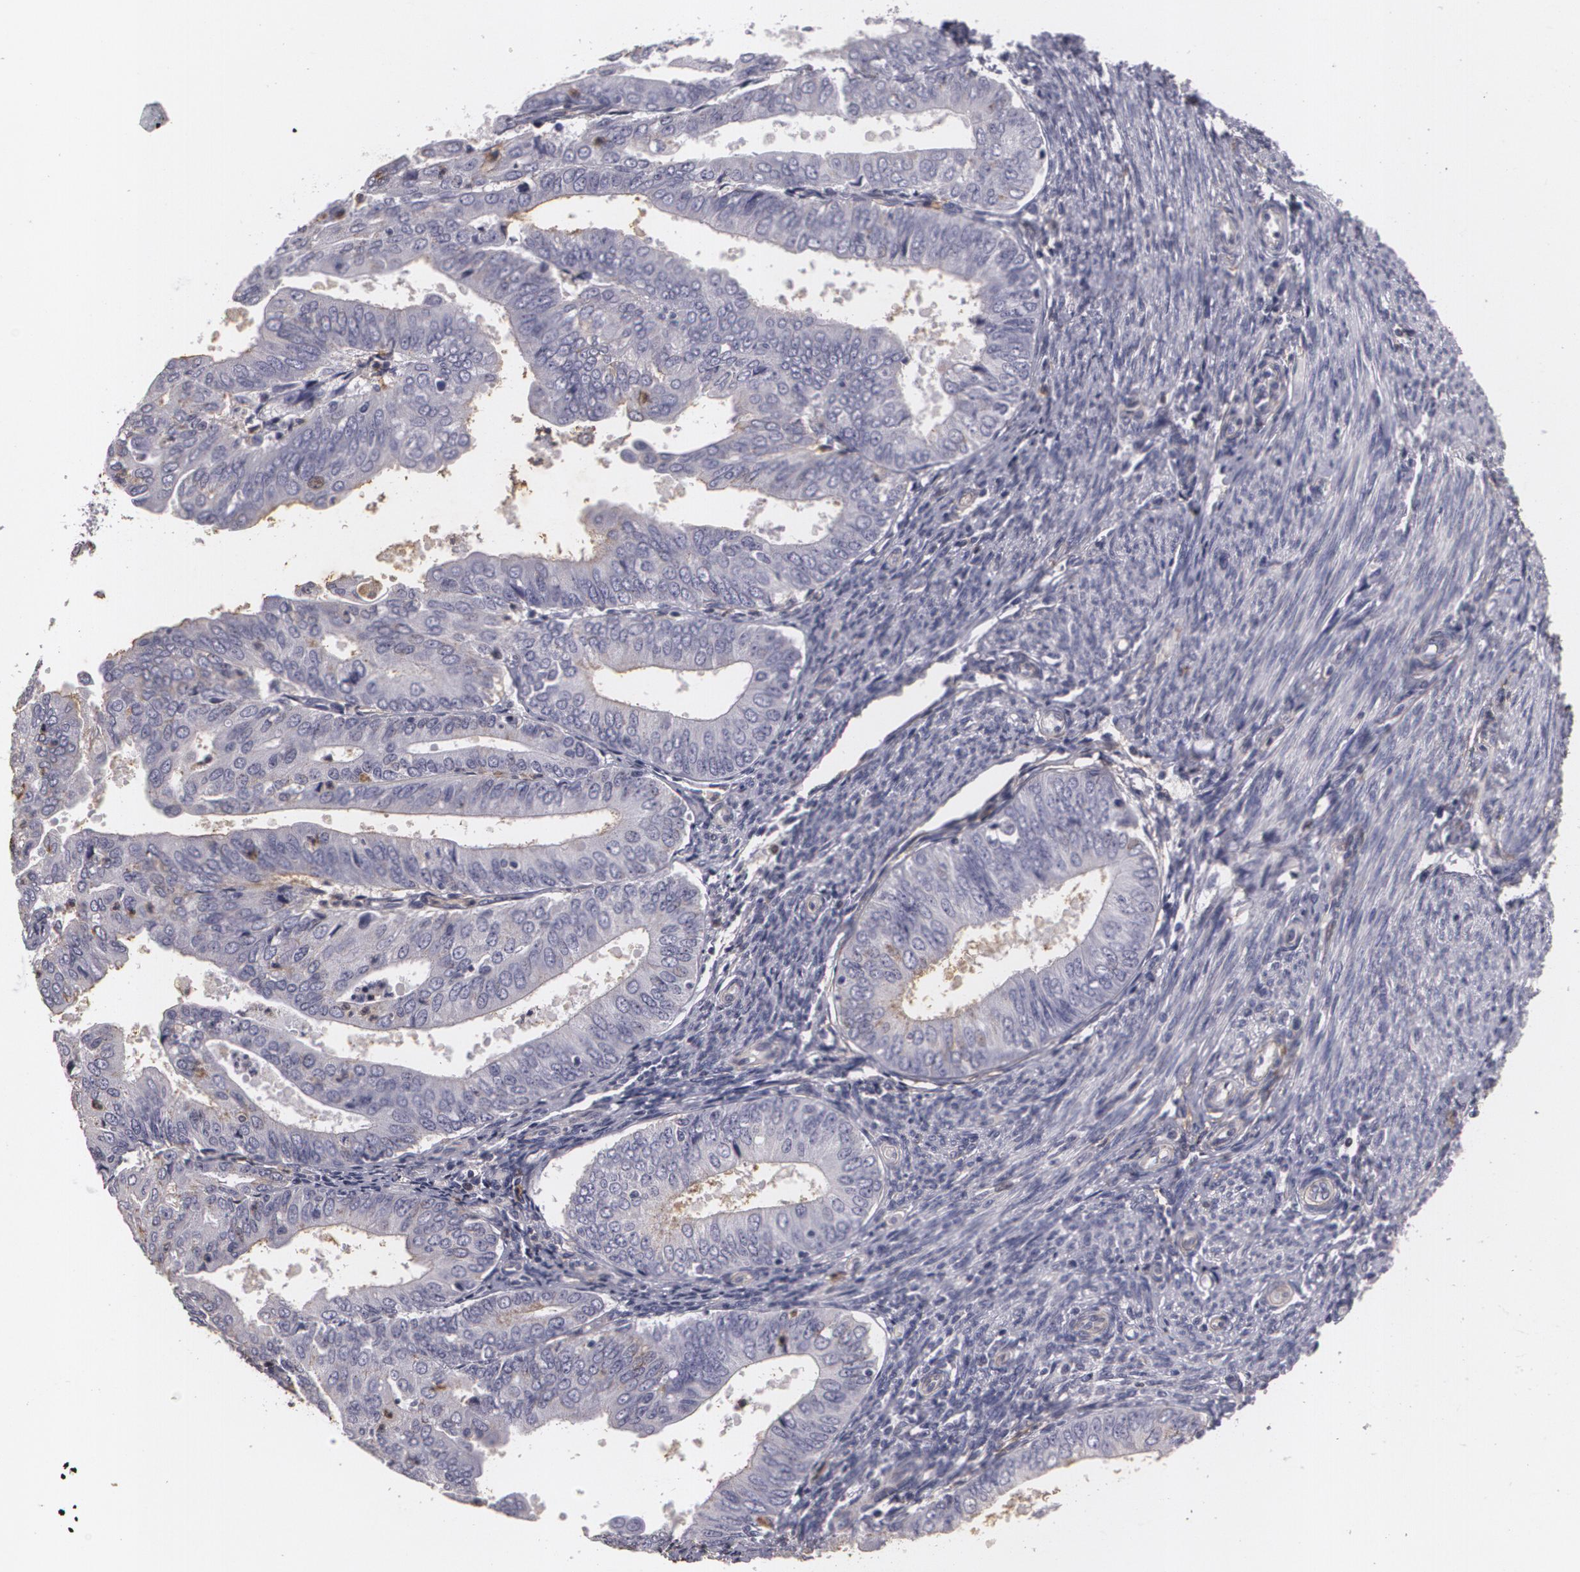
{"staining": {"intensity": "negative", "quantity": "none", "location": "none"}, "tissue": "endometrial cancer", "cell_type": "Tumor cells", "image_type": "cancer", "snomed": [{"axis": "morphology", "description": "Adenocarcinoma, NOS"}, {"axis": "topography", "description": "Endometrium"}], "caption": "The histopathology image exhibits no significant expression in tumor cells of endometrial cancer. The staining was performed using DAB to visualize the protein expression in brown, while the nuclei were stained in blue with hematoxylin (Magnification: 20x).", "gene": "KCNA4", "patient": {"sex": "female", "age": 79}}